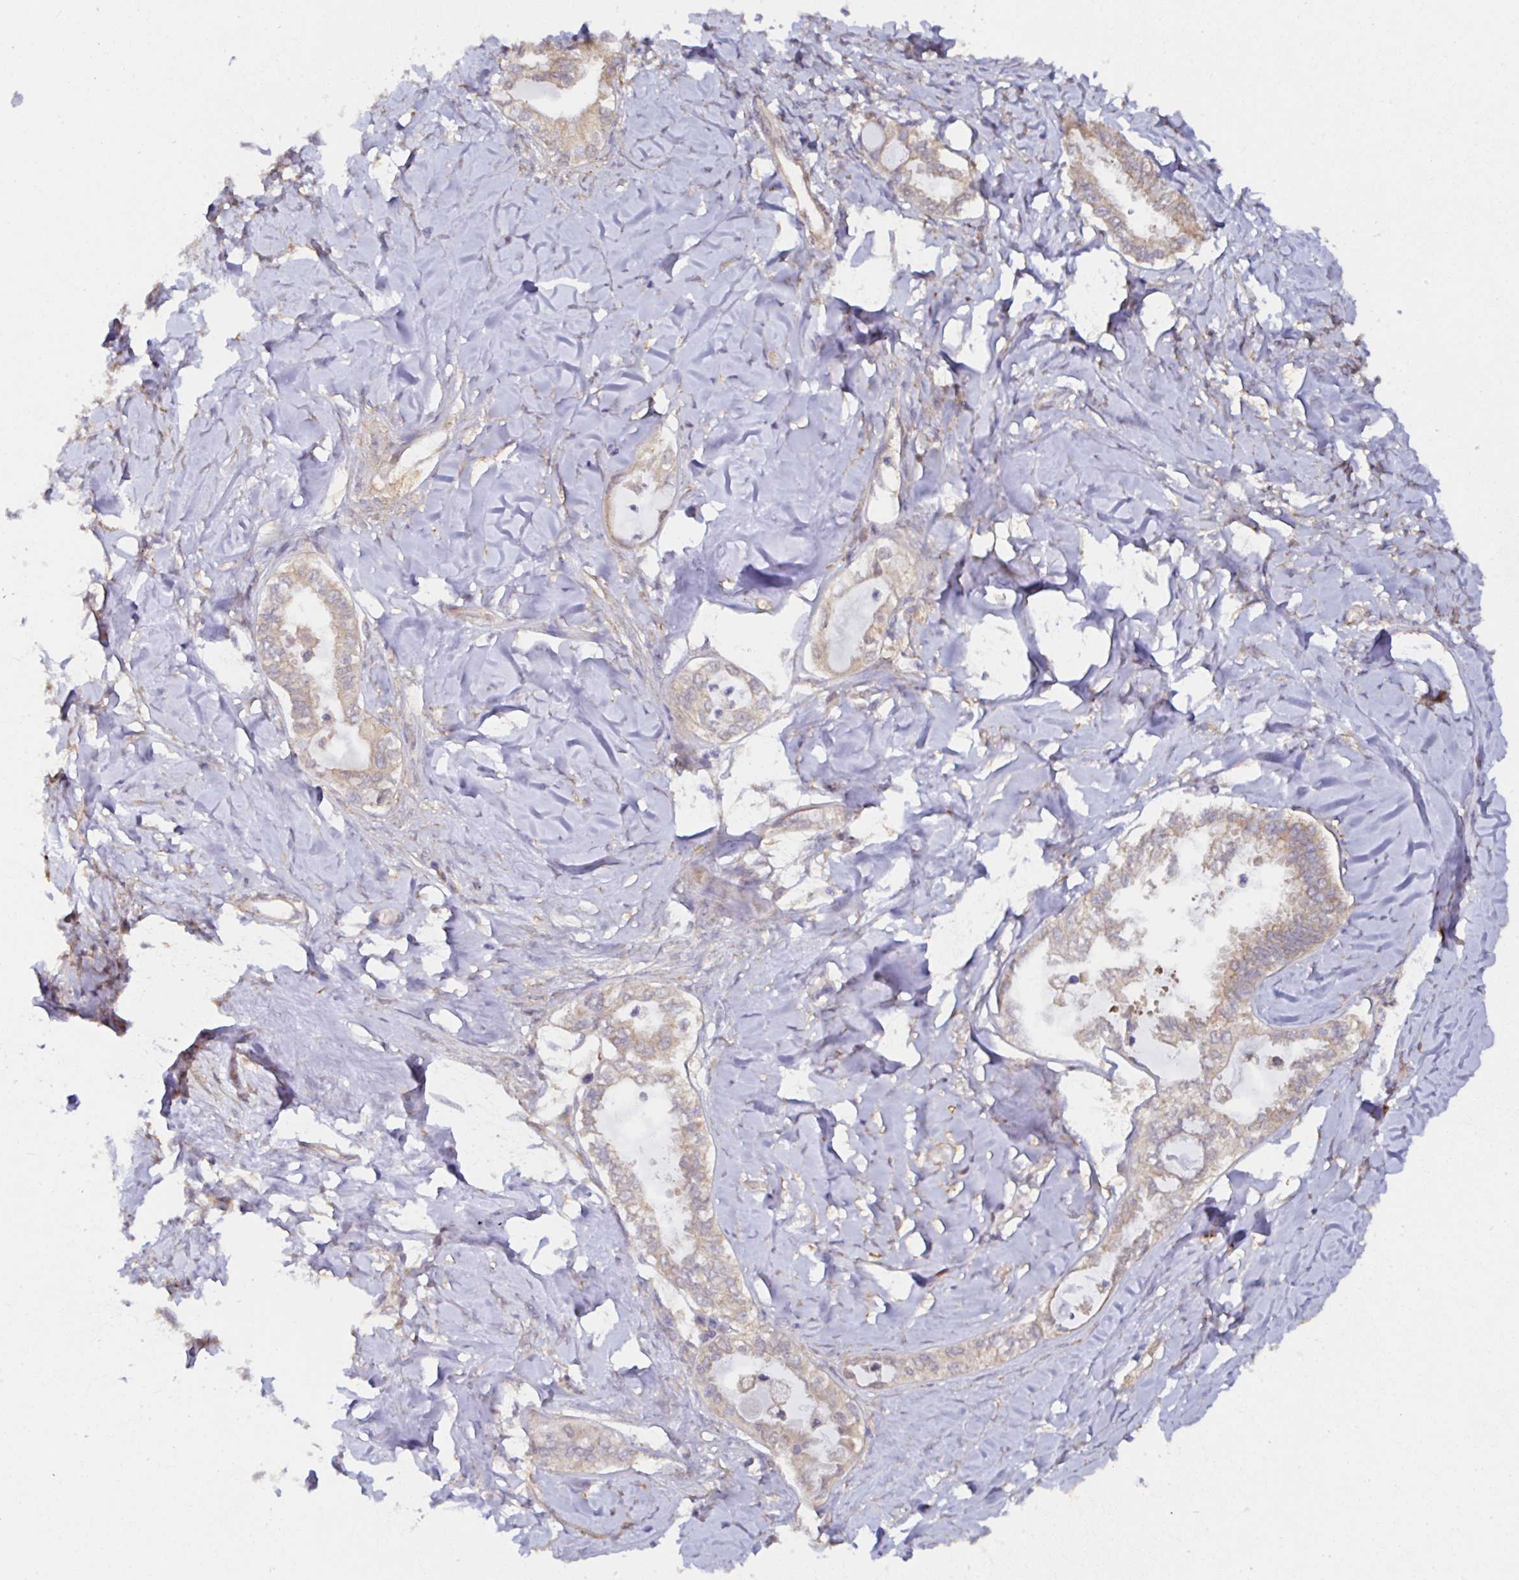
{"staining": {"intensity": "weak", "quantity": "25%-75%", "location": "cytoplasmic/membranous"}, "tissue": "ovarian cancer", "cell_type": "Tumor cells", "image_type": "cancer", "snomed": [{"axis": "morphology", "description": "Carcinoma, endometroid"}, {"axis": "topography", "description": "Ovary"}], "caption": "IHC (DAB) staining of ovarian cancer exhibits weak cytoplasmic/membranous protein positivity in approximately 25%-75% of tumor cells.", "gene": "RSRP1", "patient": {"sex": "female", "age": 70}}